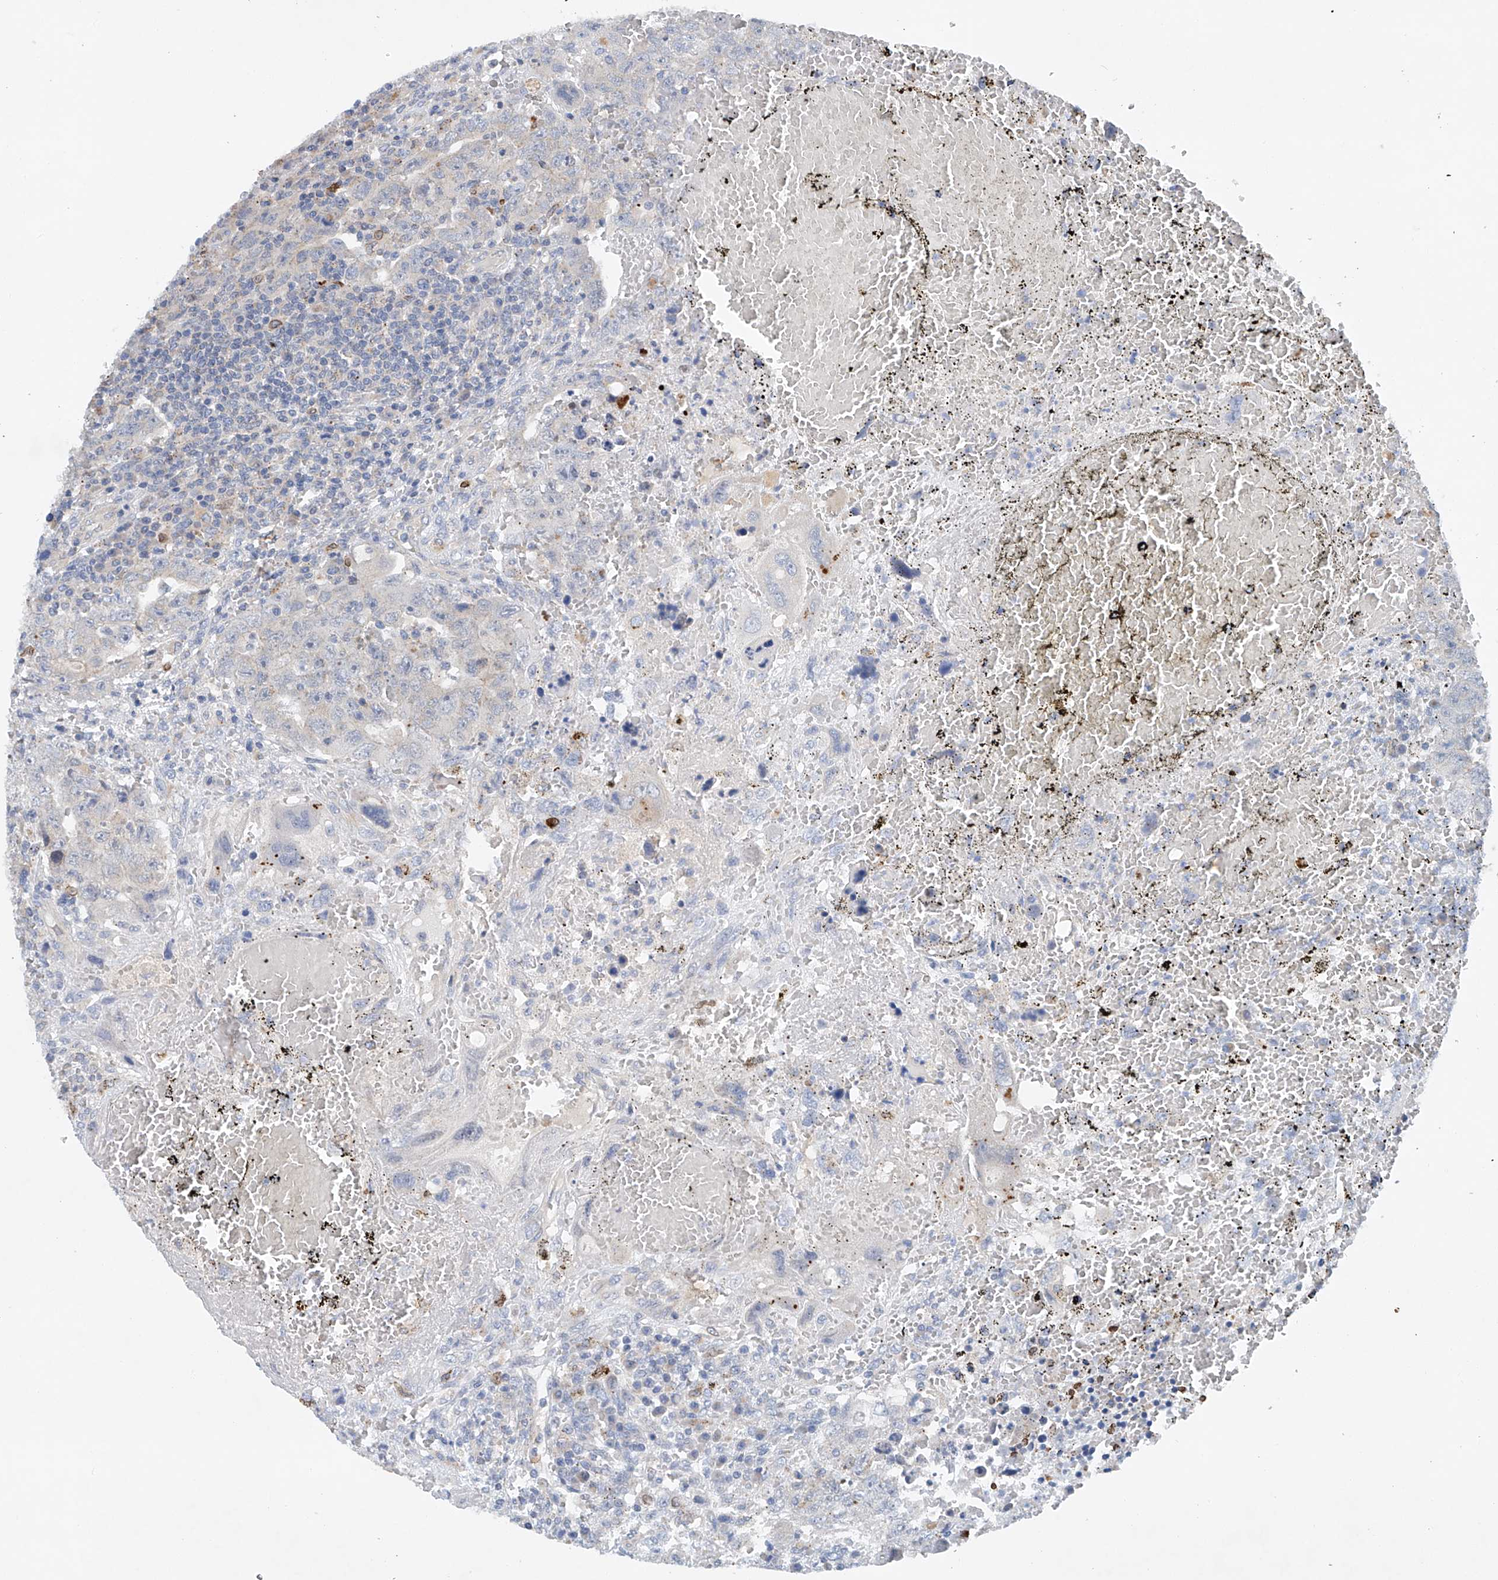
{"staining": {"intensity": "negative", "quantity": "none", "location": "none"}, "tissue": "testis cancer", "cell_type": "Tumor cells", "image_type": "cancer", "snomed": [{"axis": "morphology", "description": "Carcinoma, Embryonal, NOS"}, {"axis": "topography", "description": "Testis"}], "caption": "Tumor cells show no significant expression in embryonal carcinoma (testis). (DAB IHC visualized using brightfield microscopy, high magnification).", "gene": "CEP85L", "patient": {"sex": "male", "age": 26}}